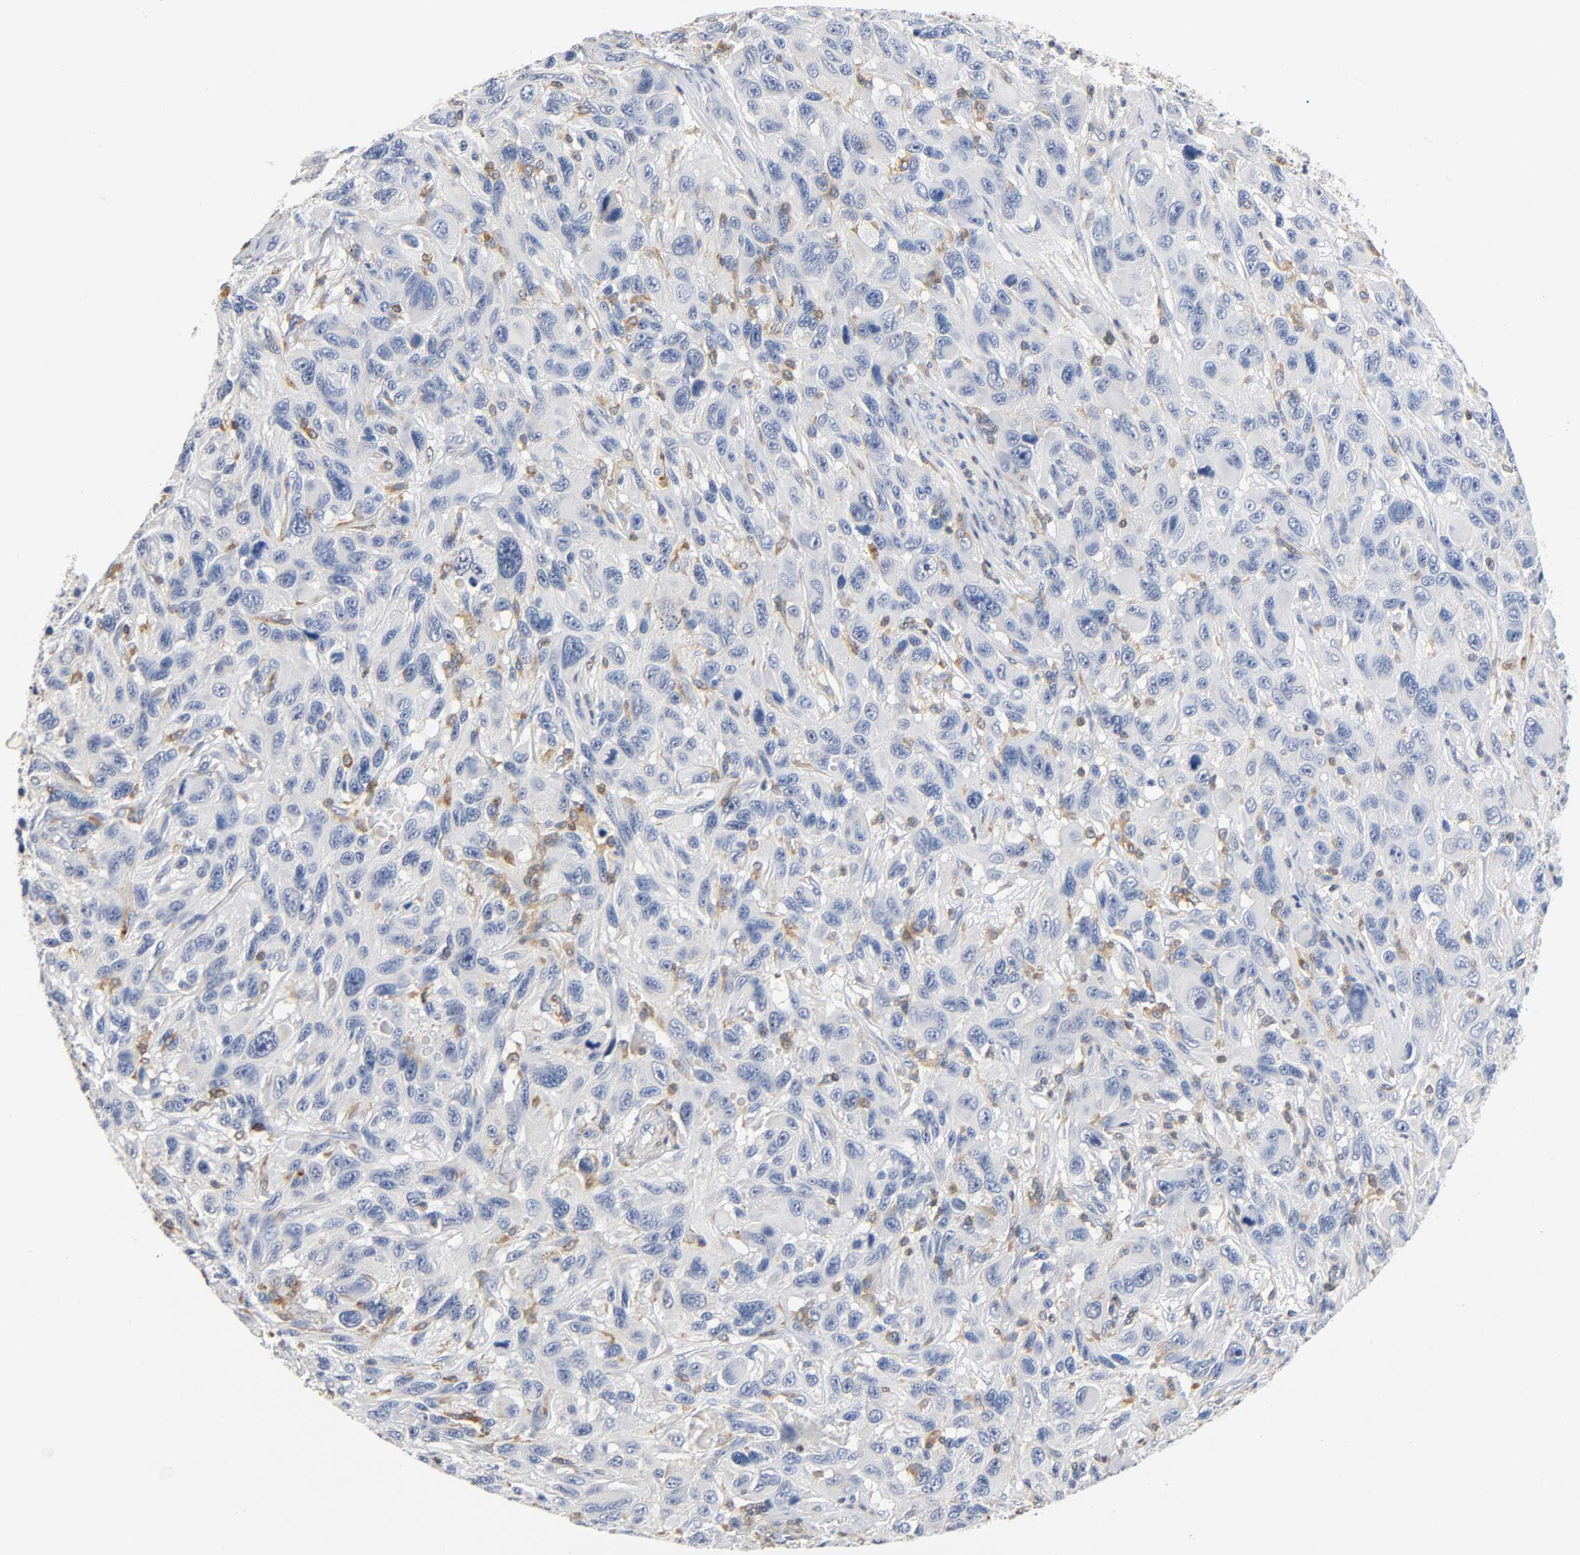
{"staining": {"intensity": "negative", "quantity": "none", "location": "none"}, "tissue": "melanoma", "cell_type": "Tumor cells", "image_type": "cancer", "snomed": [{"axis": "morphology", "description": "Malignant melanoma, NOS"}, {"axis": "topography", "description": "Skin"}], "caption": "Immunohistochemistry (IHC) of malignant melanoma reveals no staining in tumor cells.", "gene": "UCKL1", "patient": {"sex": "male", "age": 53}}